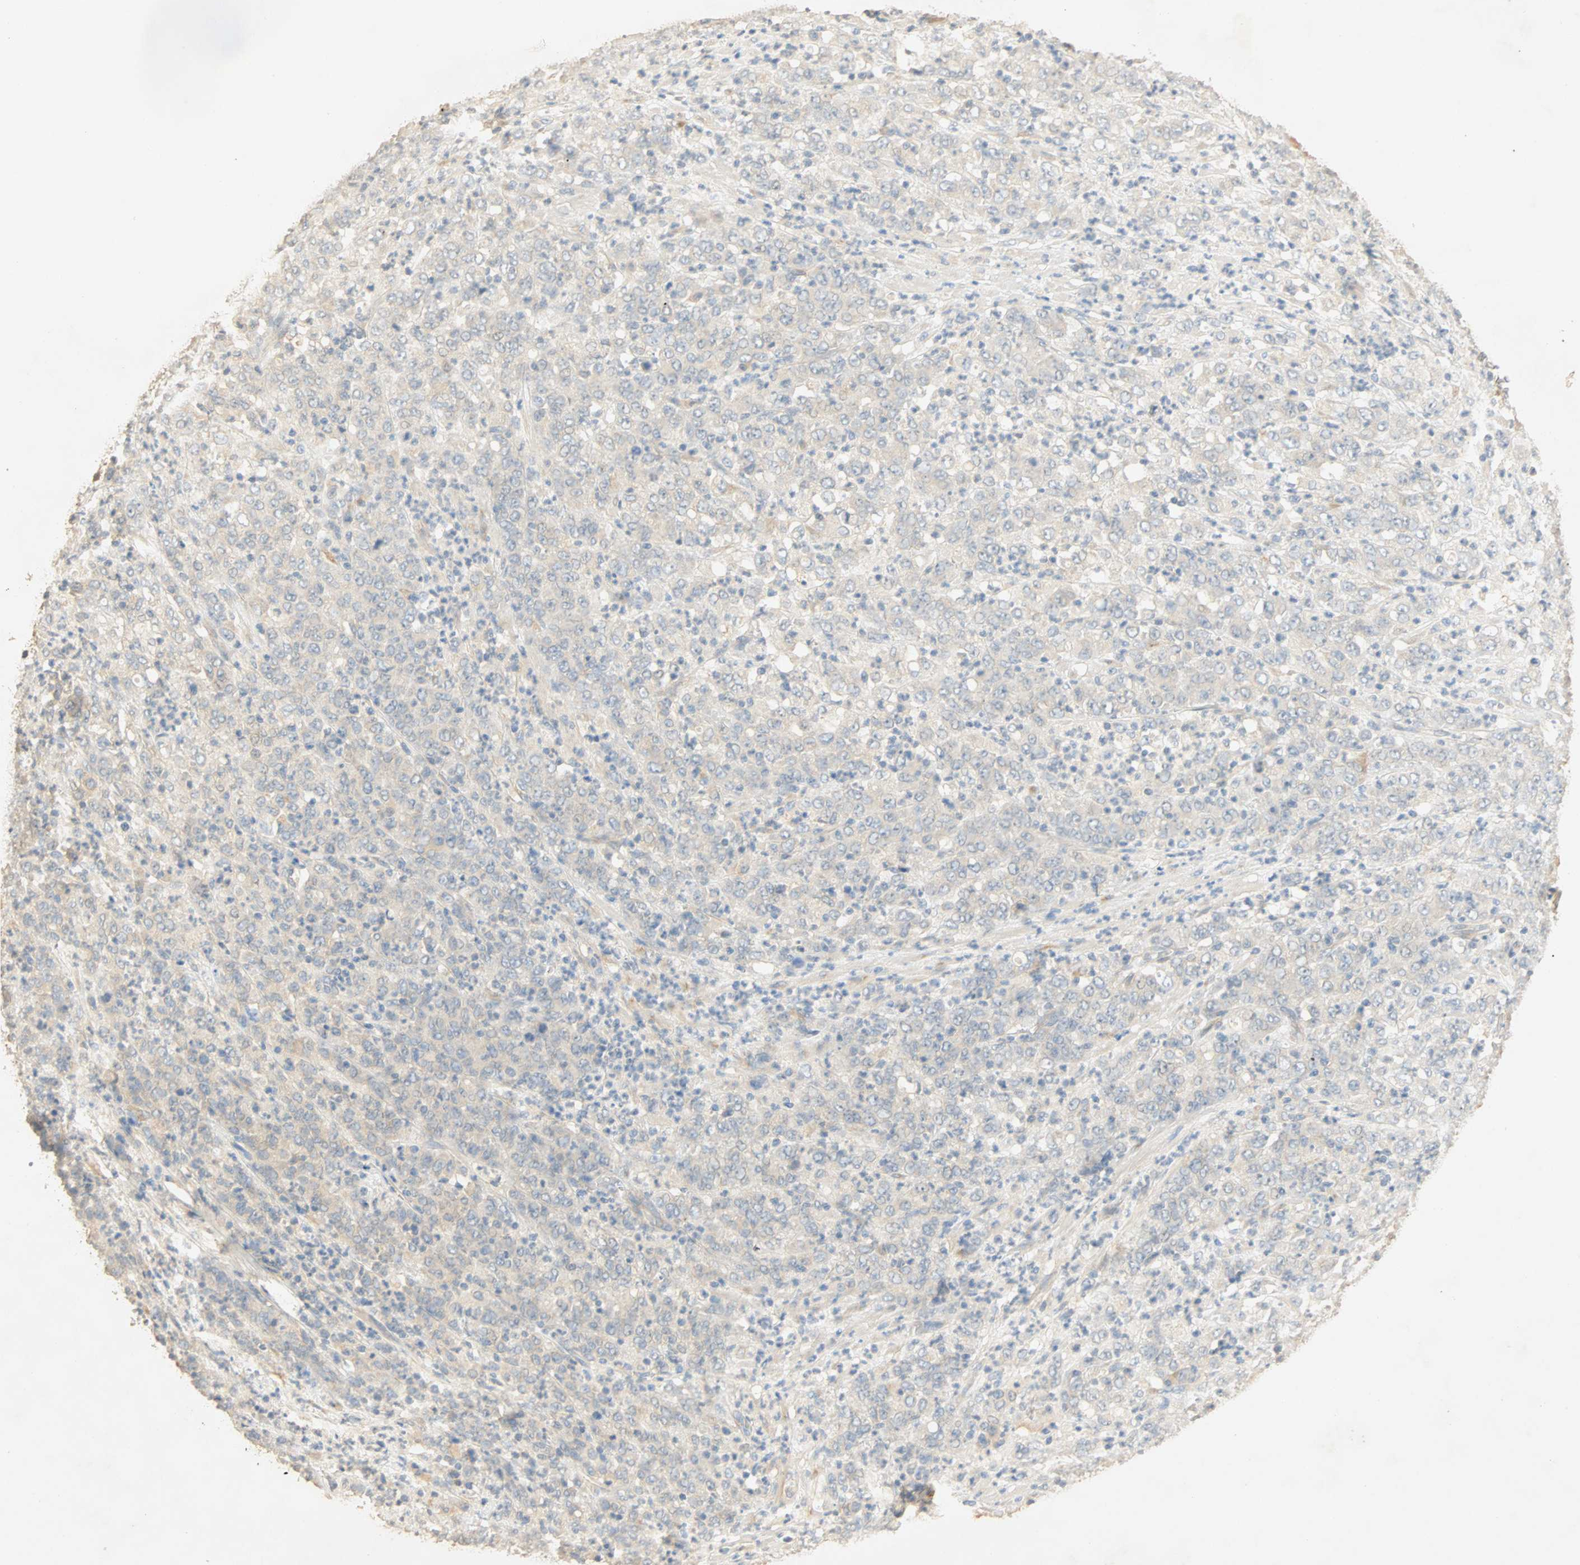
{"staining": {"intensity": "negative", "quantity": "none", "location": "none"}, "tissue": "stomach cancer", "cell_type": "Tumor cells", "image_type": "cancer", "snomed": [{"axis": "morphology", "description": "Adenocarcinoma, NOS"}, {"axis": "topography", "description": "Stomach, lower"}], "caption": "High magnification brightfield microscopy of stomach cancer stained with DAB (brown) and counterstained with hematoxylin (blue): tumor cells show no significant expression.", "gene": "SELENBP1", "patient": {"sex": "female", "age": 71}}